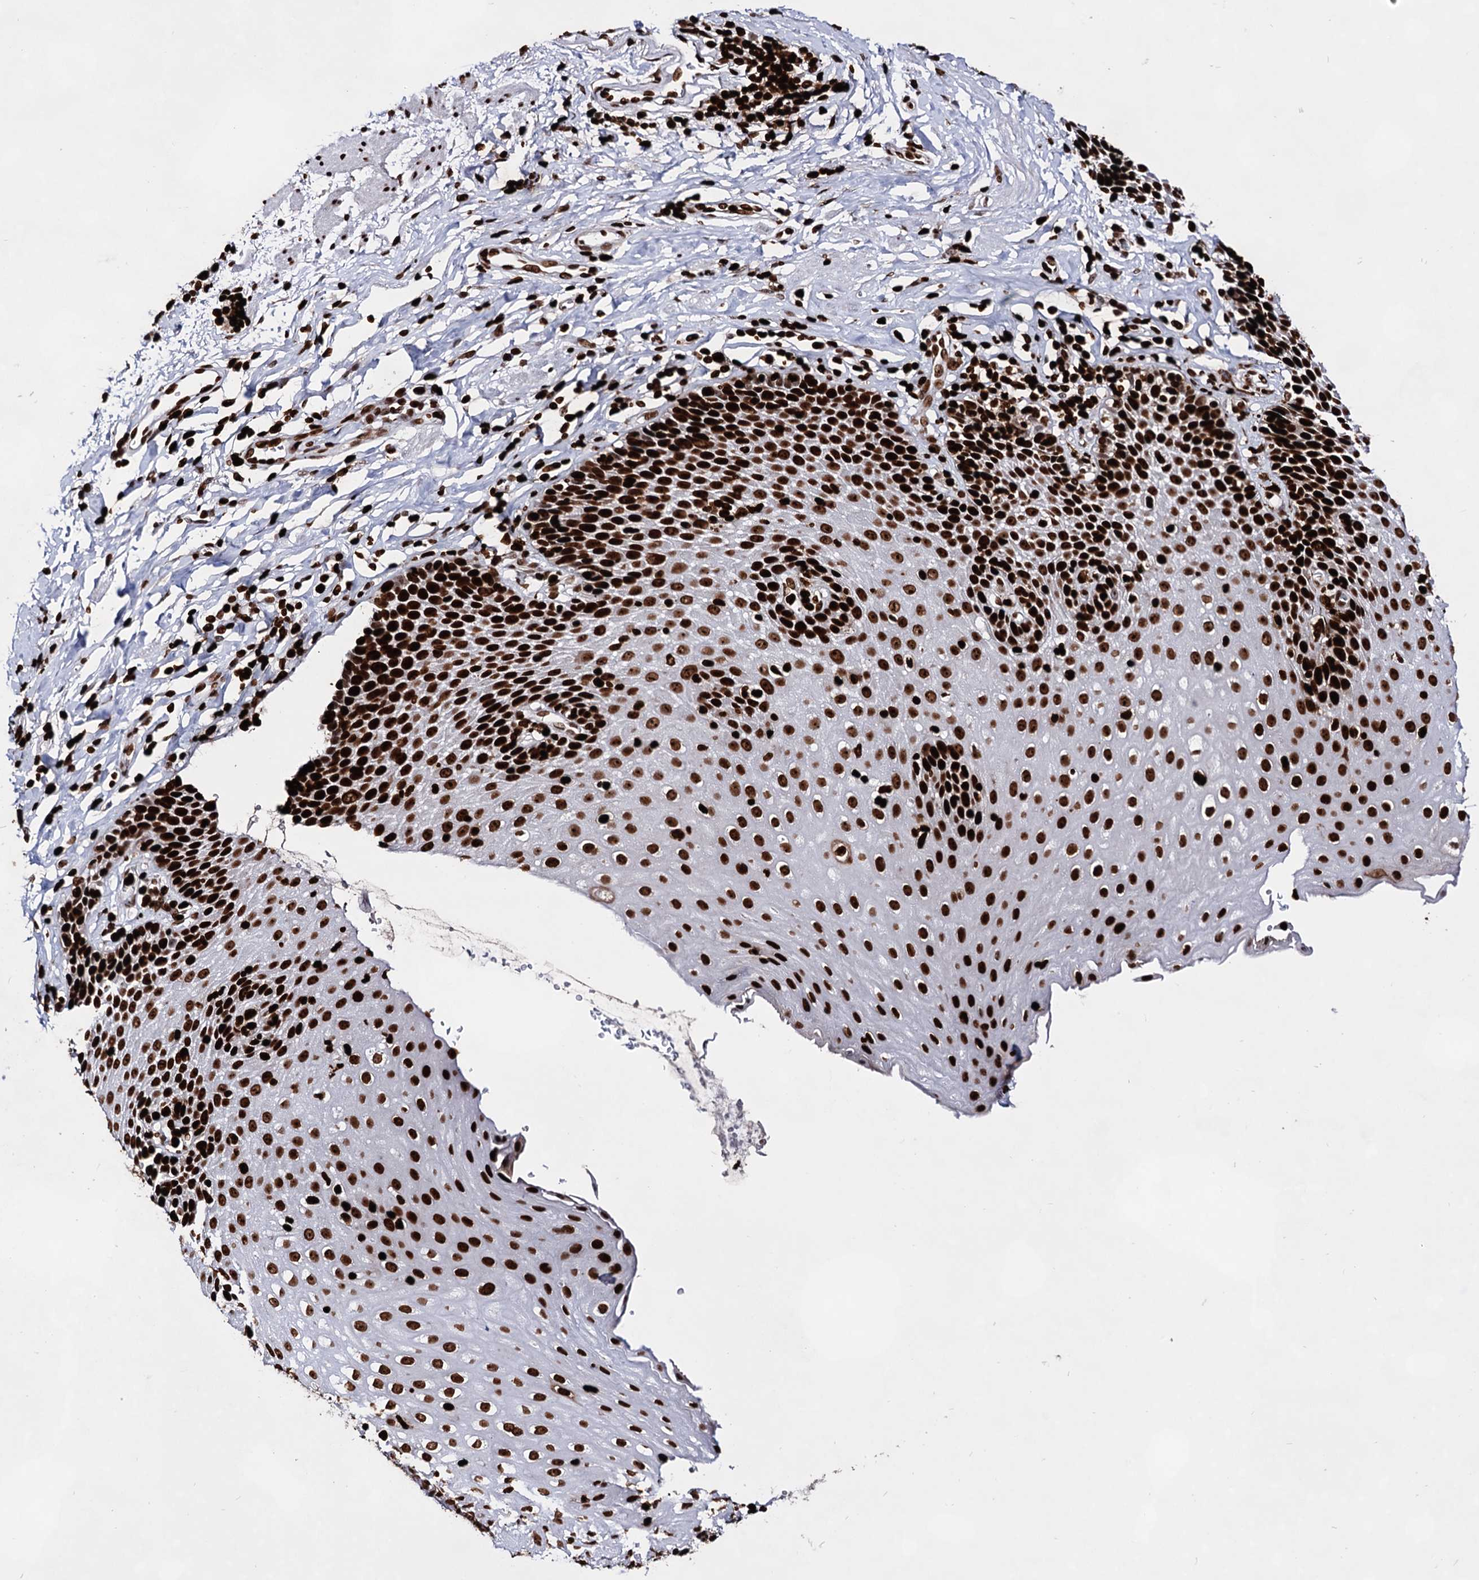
{"staining": {"intensity": "strong", "quantity": ">75%", "location": "nuclear"}, "tissue": "esophagus", "cell_type": "Squamous epithelial cells", "image_type": "normal", "snomed": [{"axis": "morphology", "description": "Normal tissue, NOS"}, {"axis": "topography", "description": "Esophagus"}], "caption": "An IHC histopathology image of benign tissue is shown. Protein staining in brown highlights strong nuclear positivity in esophagus within squamous epithelial cells. The staining was performed using DAB (3,3'-diaminobenzidine), with brown indicating positive protein expression. Nuclei are stained blue with hematoxylin.", "gene": "HMGB2", "patient": {"sex": "female", "age": 61}}